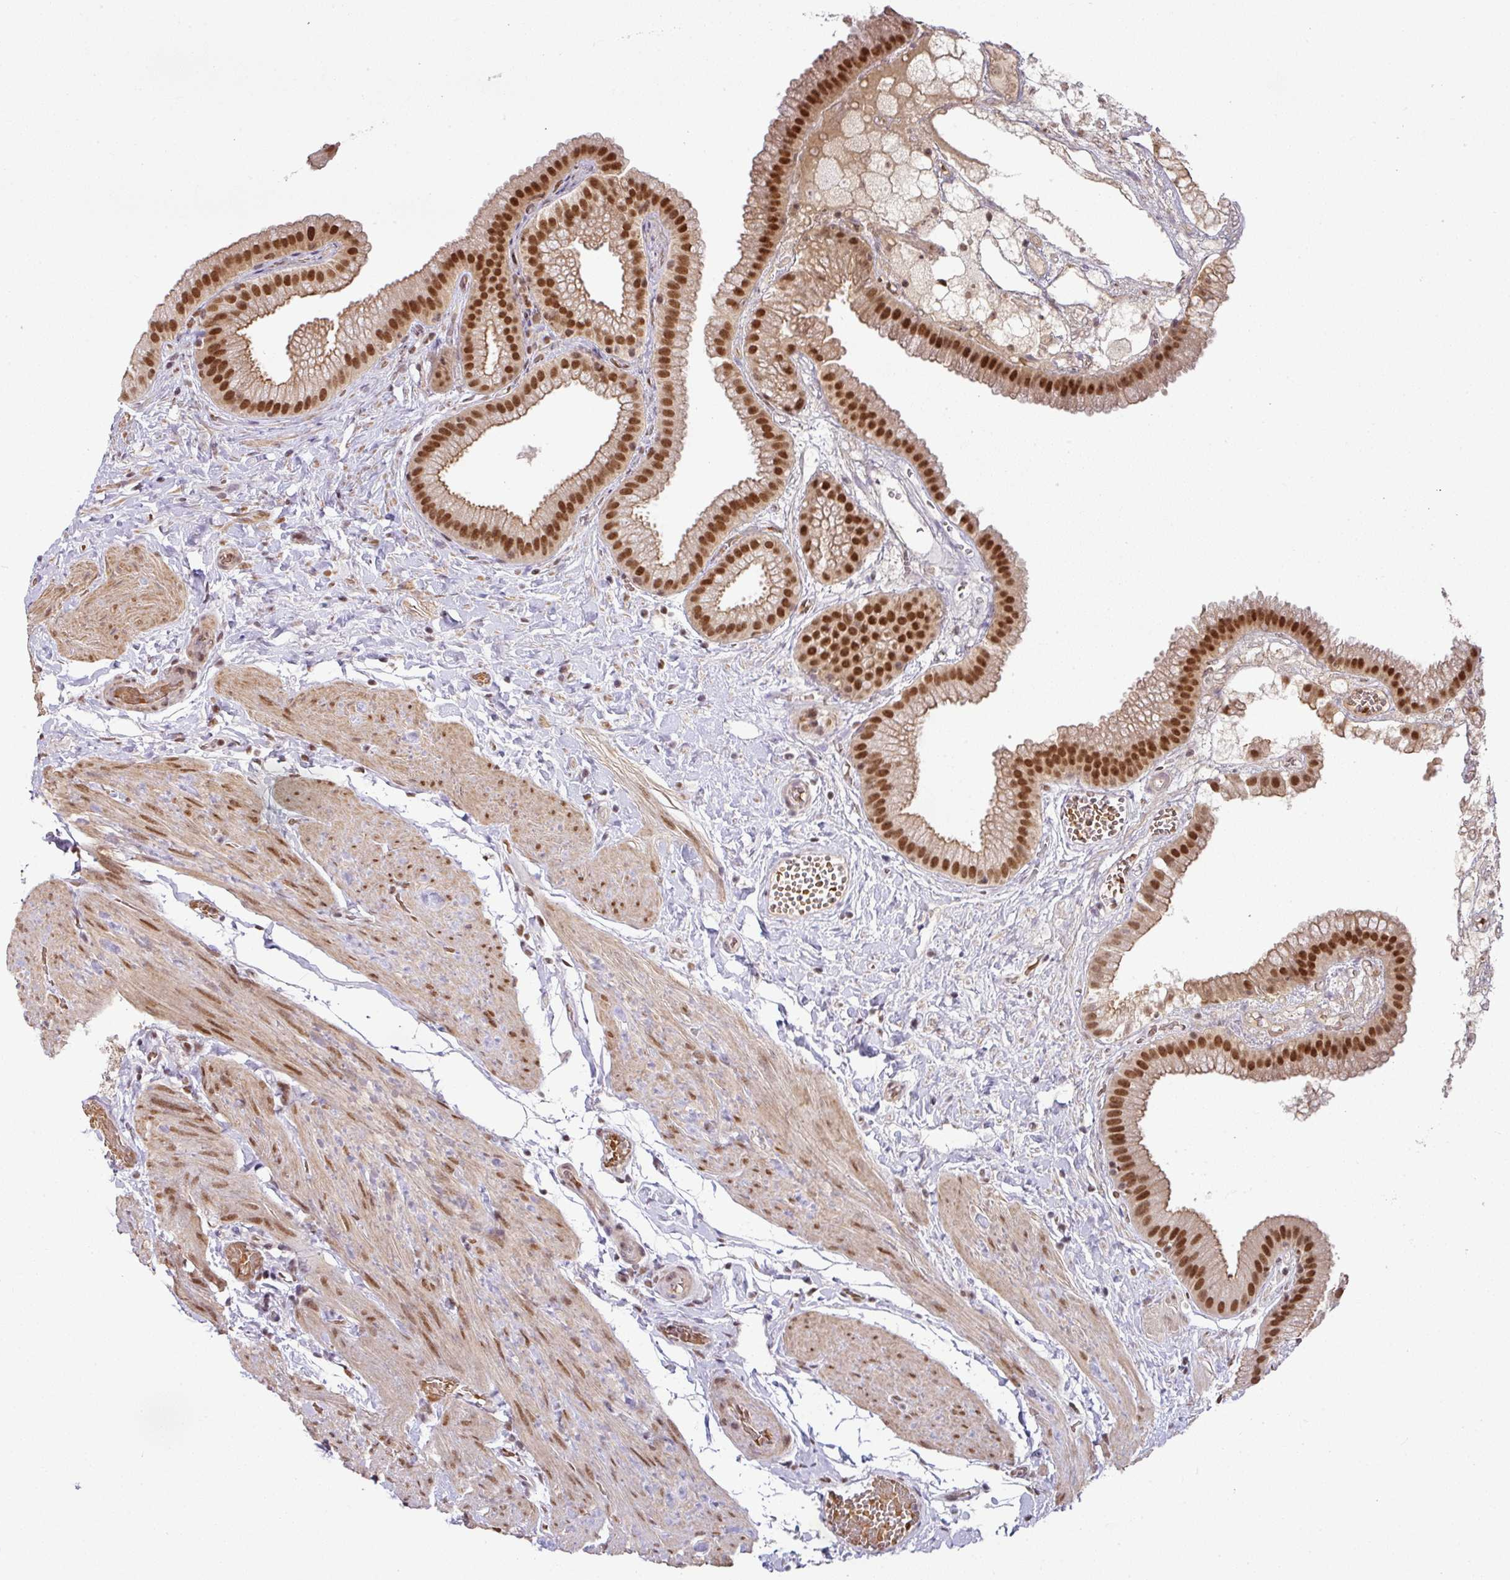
{"staining": {"intensity": "moderate", "quantity": ">75%", "location": "cytoplasmic/membranous,nuclear"}, "tissue": "gallbladder", "cell_type": "Glandular cells", "image_type": "normal", "snomed": [{"axis": "morphology", "description": "Normal tissue, NOS"}, {"axis": "topography", "description": "Gallbladder"}], "caption": "Moderate cytoplasmic/membranous,nuclear positivity is seen in about >75% of glandular cells in unremarkable gallbladder.", "gene": "NCOA5", "patient": {"sex": "female", "age": 63}}